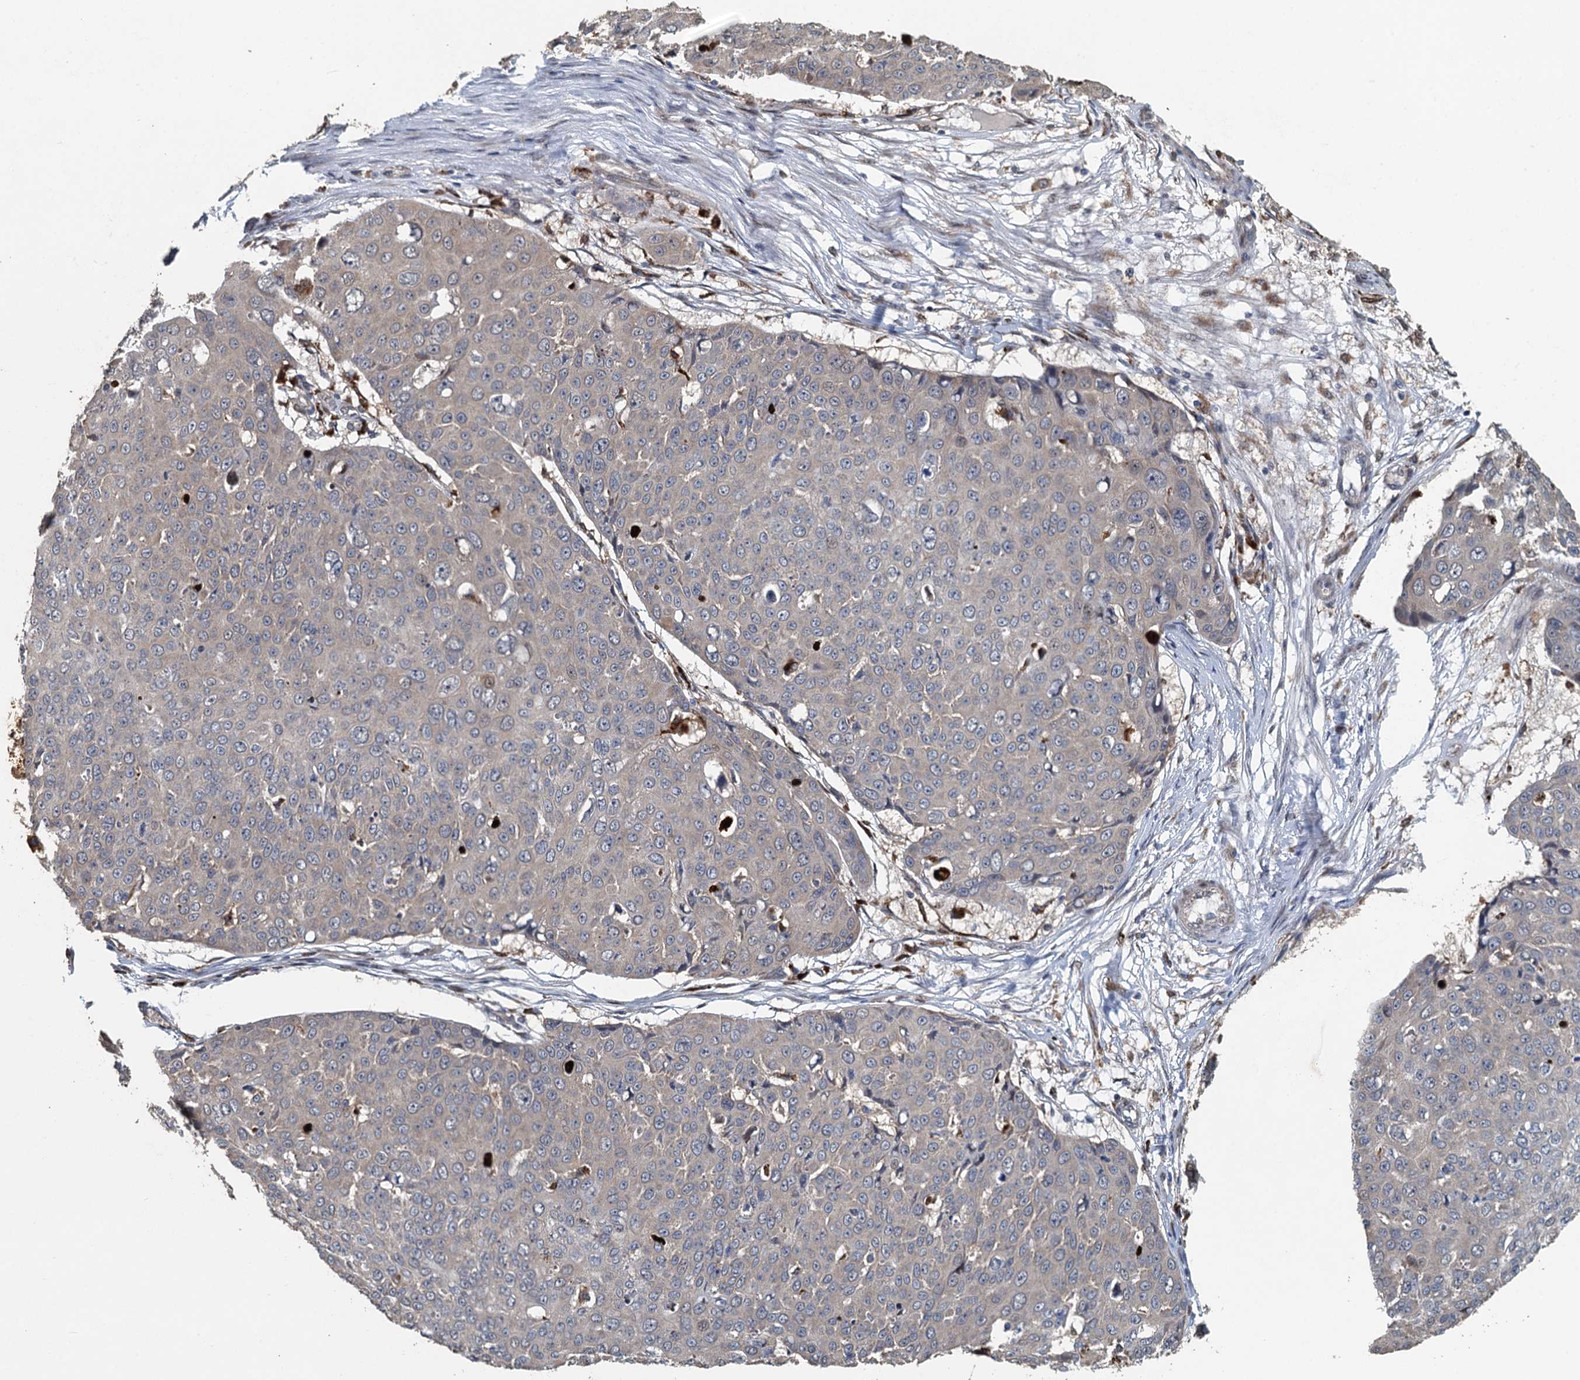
{"staining": {"intensity": "weak", "quantity": "<25%", "location": "cytoplasmic/membranous"}, "tissue": "skin cancer", "cell_type": "Tumor cells", "image_type": "cancer", "snomed": [{"axis": "morphology", "description": "Squamous cell carcinoma, NOS"}, {"axis": "topography", "description": "Skin"}], "caption": "An immunohistochemistry photomicrograph of skin cancer (squamous cell carcinoma) is shown. There is no staining in tumor cells of skin cancer (squamous cell carcinoma). (Stains: DAB immunohistochemistry (IHC) with hematoxylin counter stain, Microscopy: brightfield microscopy at high magnification).", "gene": "AGRN", "patient": {"sex": "male", "age": 71}}